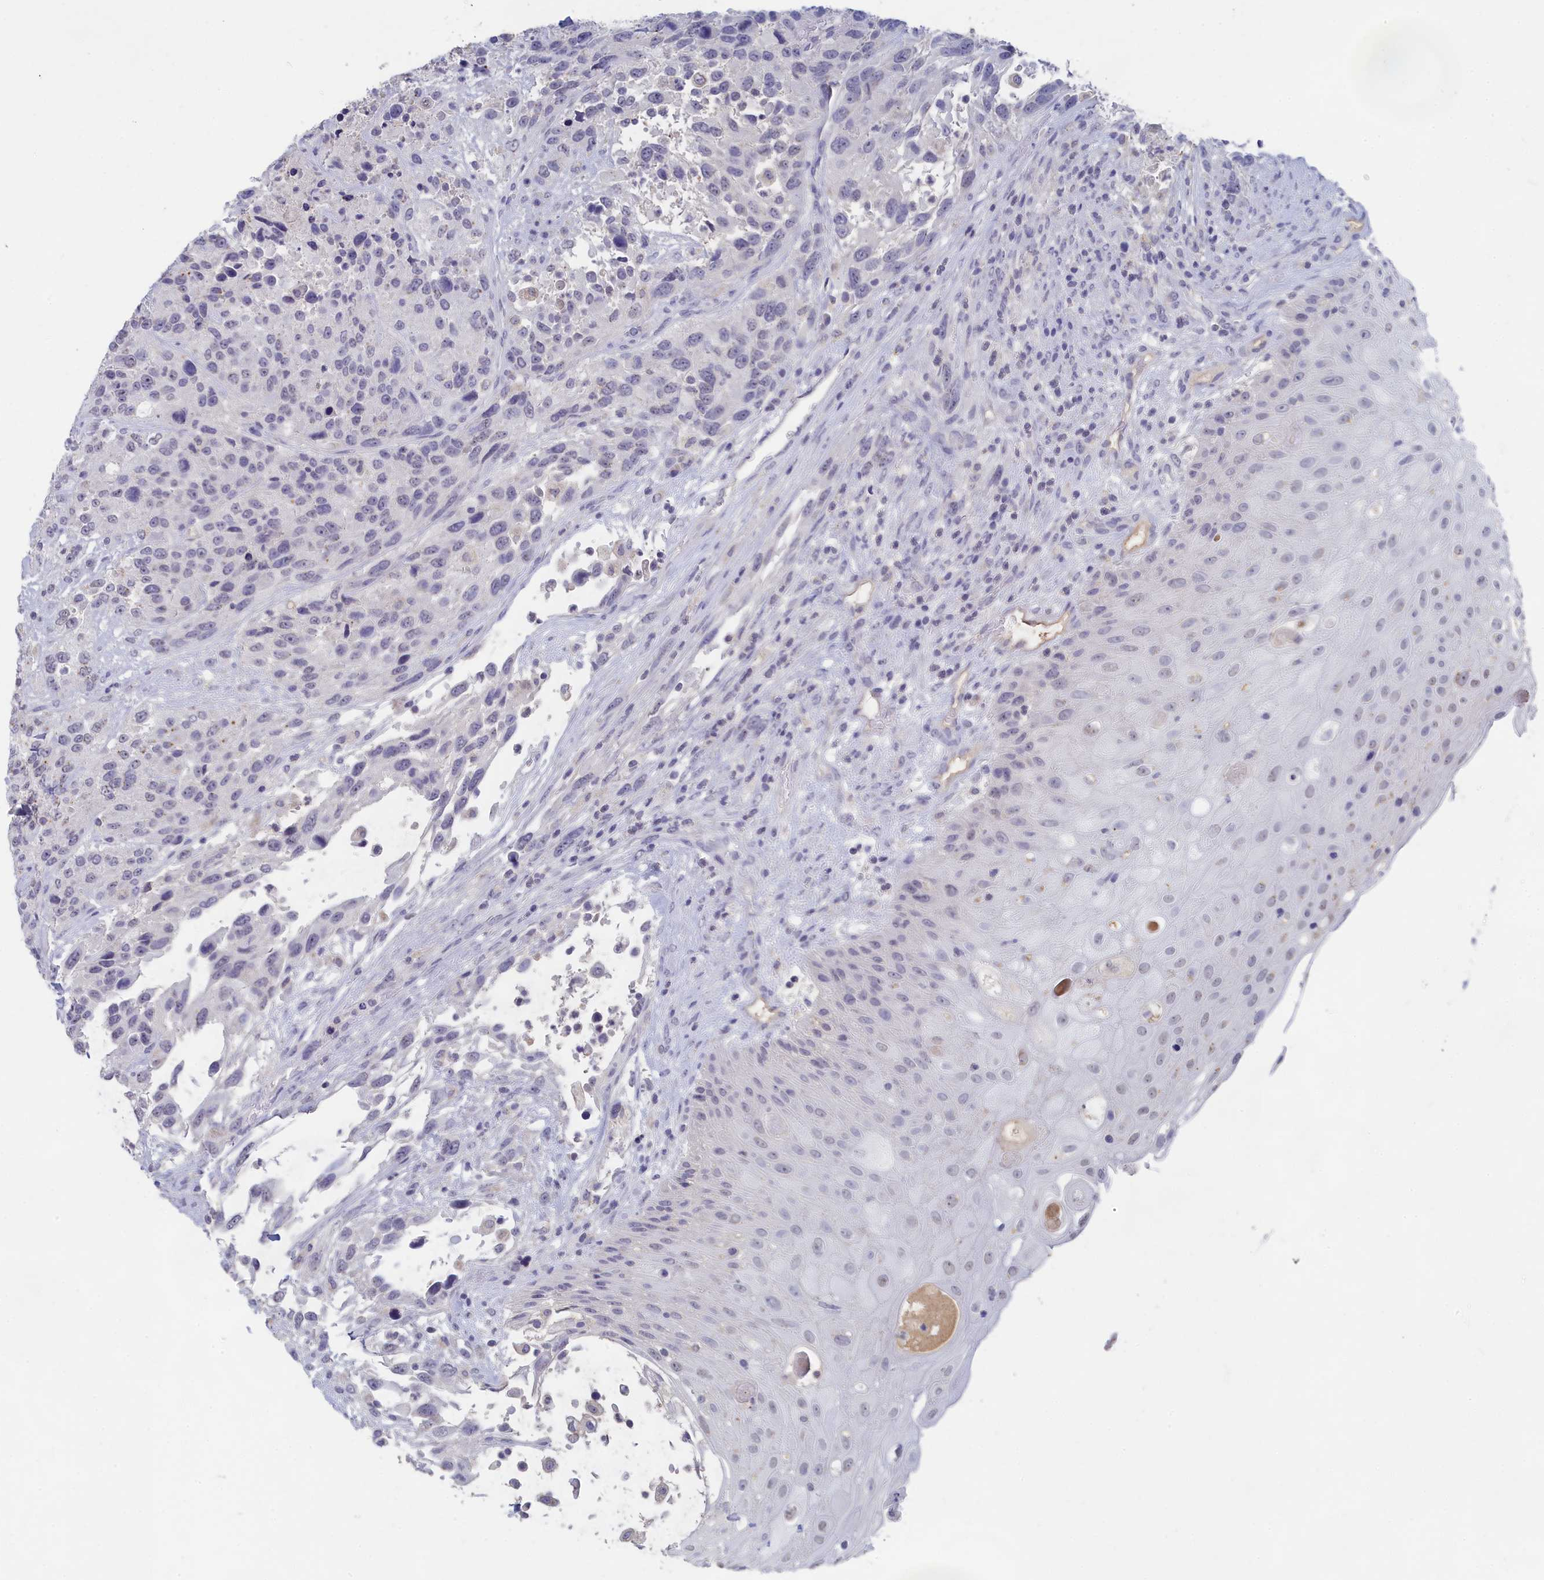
{"staining": {"intensity": "negative", "quantity": "none", "location": "none"}, "tissue": "urothelial cancer", "cell_type": "Tumor cells", "image_type": "cancer", "snomed": [{"axis": "morphology", "description": "Urothelial carcinoma, High grade"}, {"axis": "topography", "description": "Urinary bladder"}], "caption": "The image demonstrates no staining of tumor cells in urothelial cancer.", "gene": "LRIF1", "patient": {"sex": "female", "age": 70}}